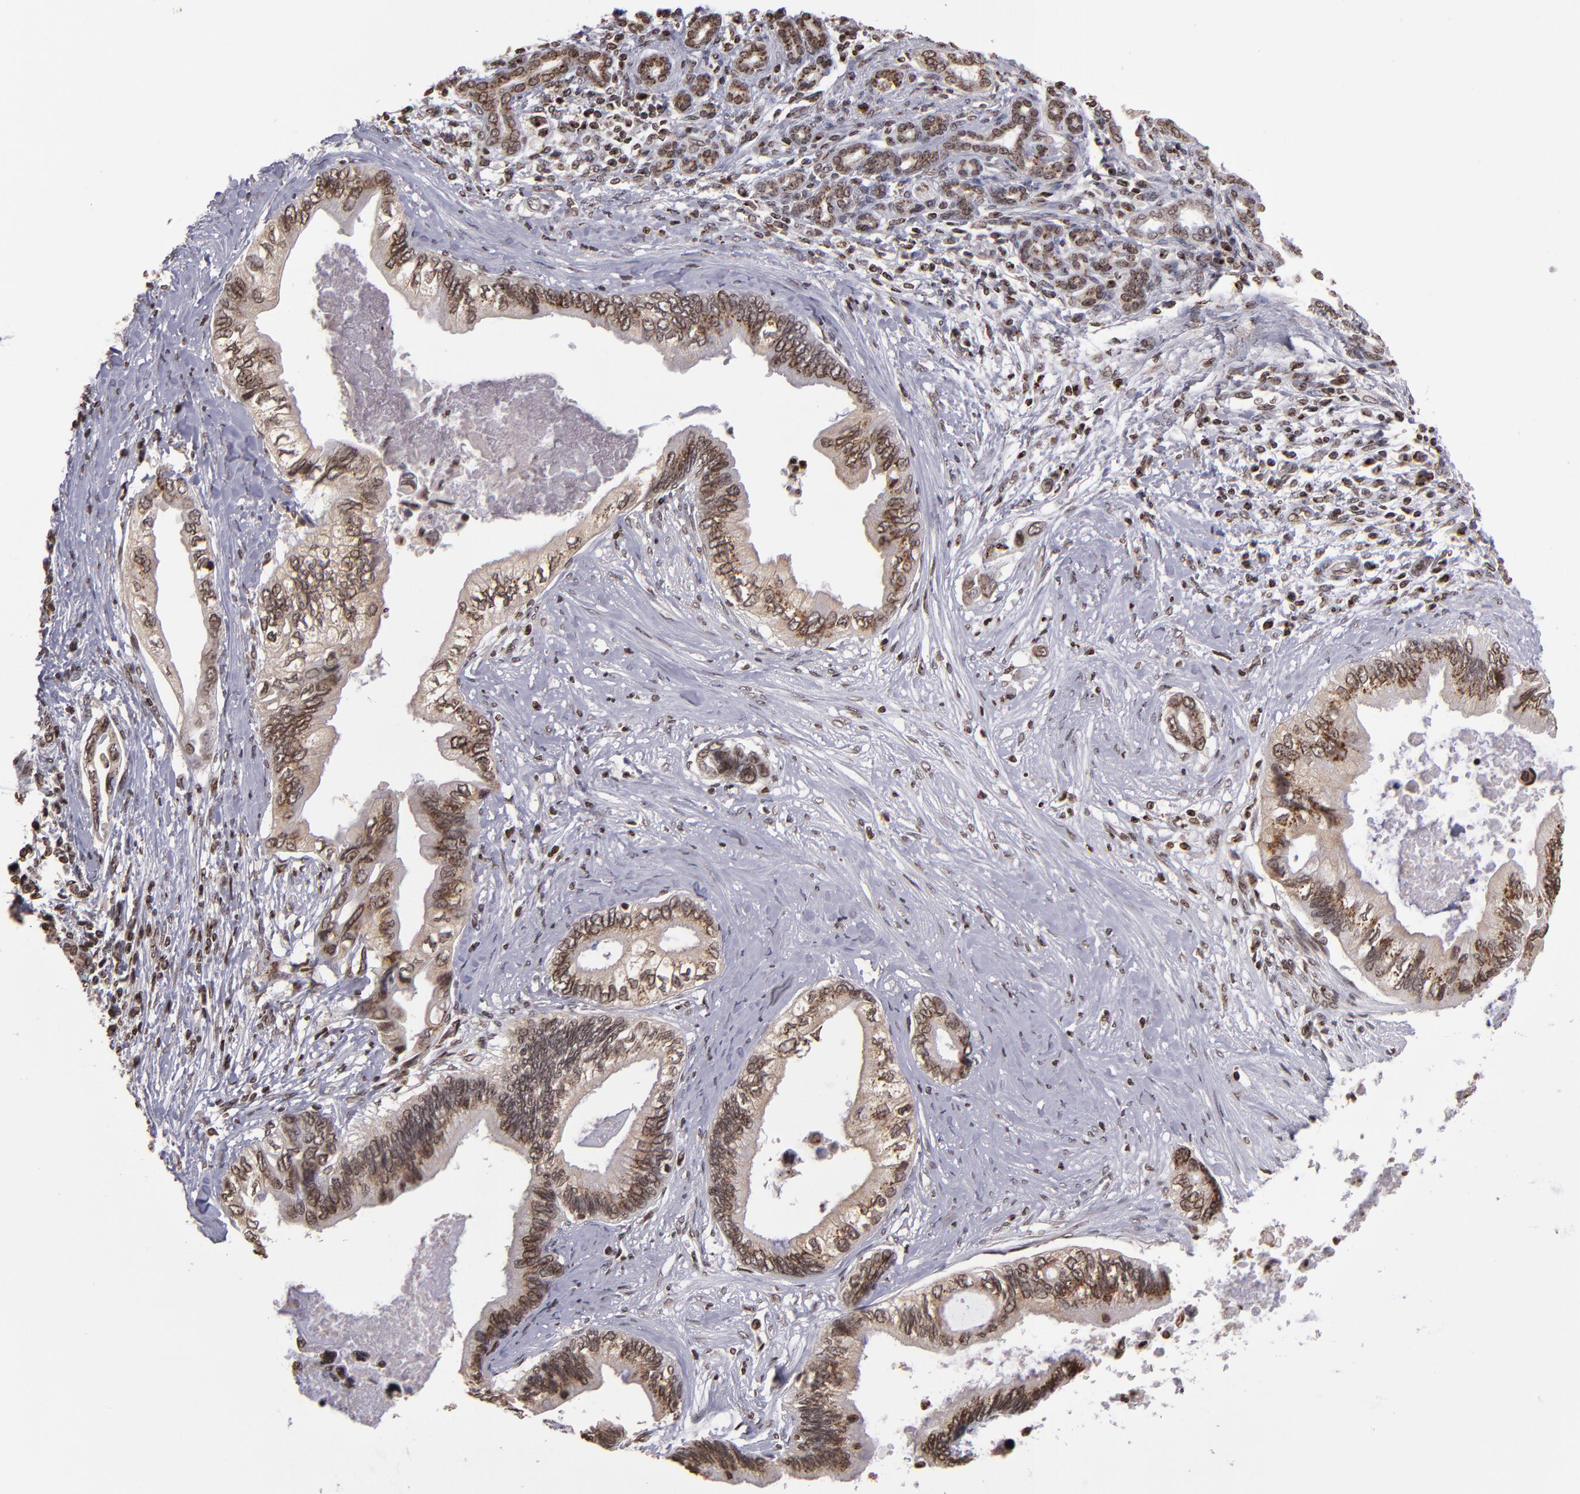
{"staining": {"intensity": "moderate", "quantity": ">75%", "location": "cytoplasmic/membranous,nuclear"}, "tissue": "pancreatic cancer", "cell_type": "Tumor cells", "image_type": "cancer", "snomed": [{"axis": "morphology", "description": "Adenocarcinoma, NOS"}, {"axis": "topography", "description": "Pancreas"}], "caption": "Protein staining reveals moderate cytoplasmic/membranous and nuclear expression in about >75% of tumor cells in pancreatic adenocarcinoma.", "gene": "CSDC2", "patient": {"sex": "female", "age": 66}}